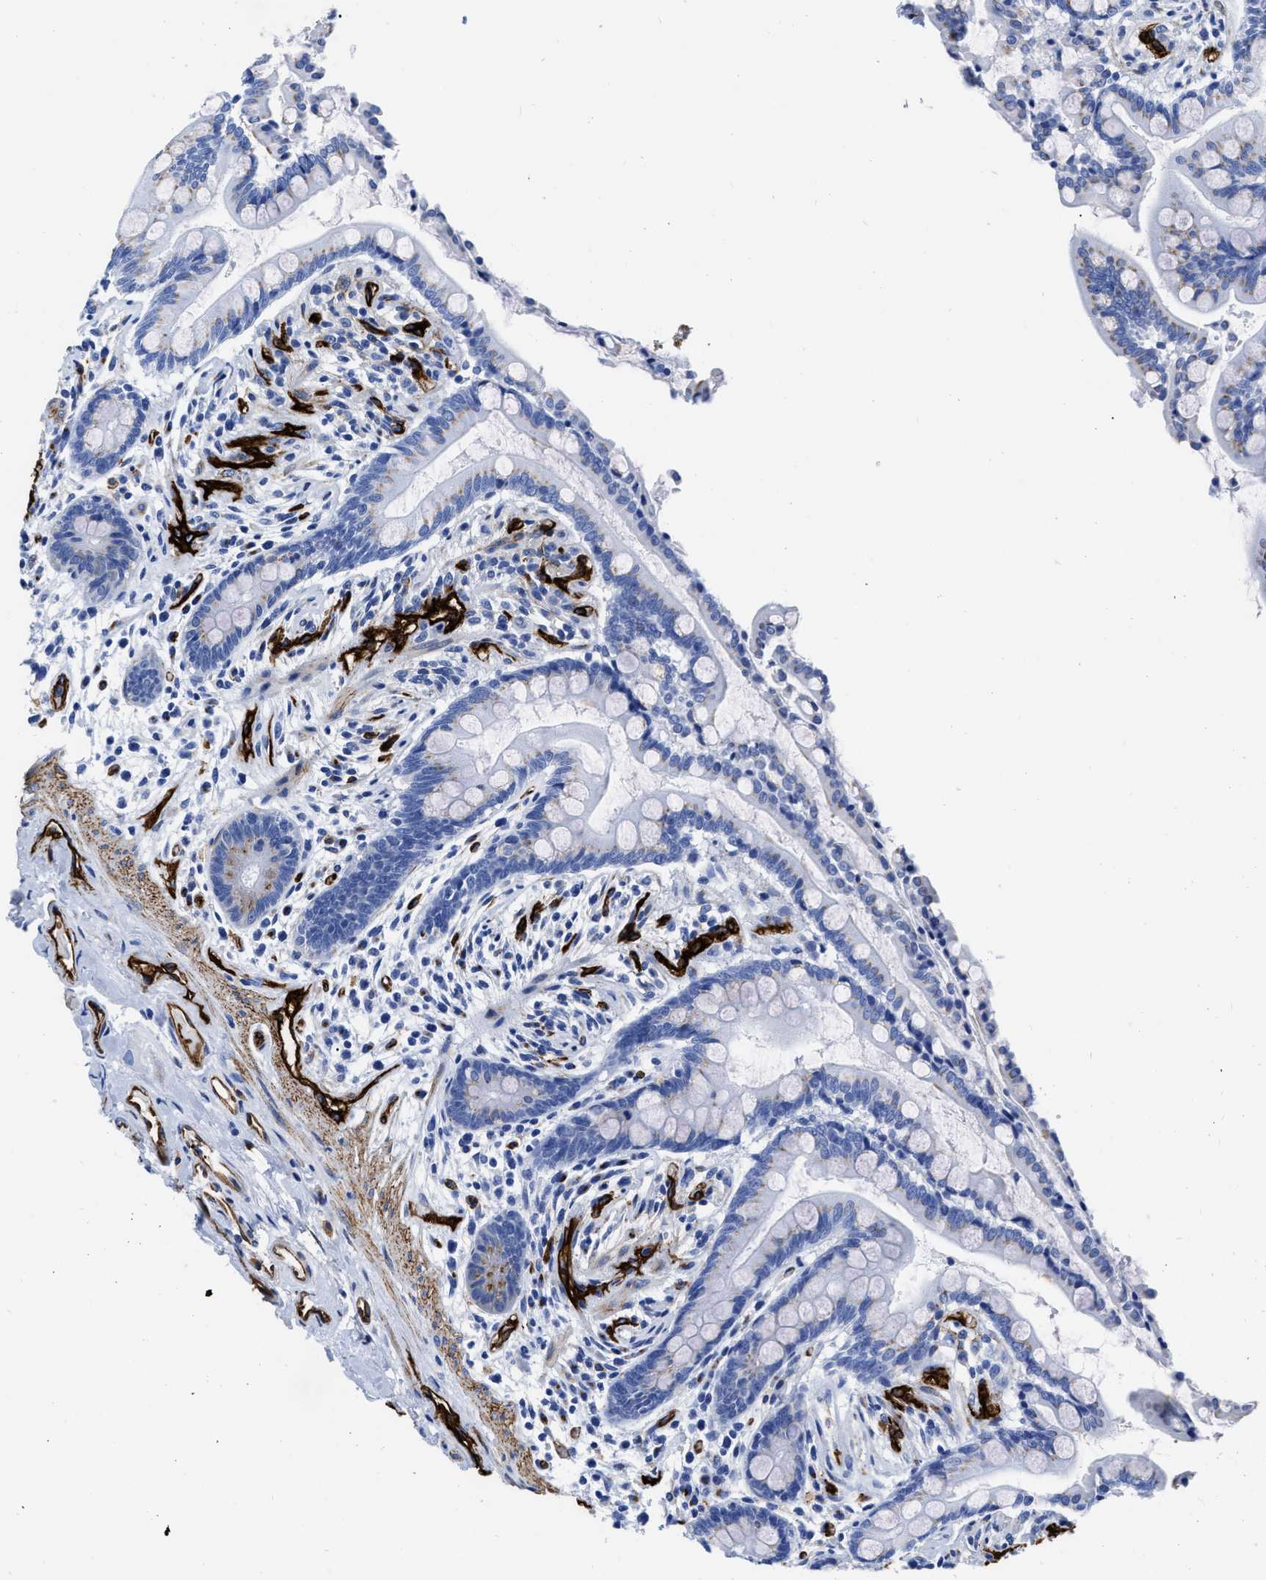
{"staining": {"intensity": "strong", "quantity": ">75%", "location": "cytoplasmic/membranous"}, "tissue": "colon", "cell_type": "Endothelial cells", "image_type": "normal", "snomed": [{"axis": "morphology", "description": "Normal tissue, NOS"}, {"axis": "topography", "description": "Colon"}], "caption": "Immunohistochemical staining of unremarkable human colon shows >75% levels of strong cytoplasmic/membranous protein positivity in about >75% of endothelial cells.", "gene": "TVP23B", "patient": {"sex": "male", "age": 73}}